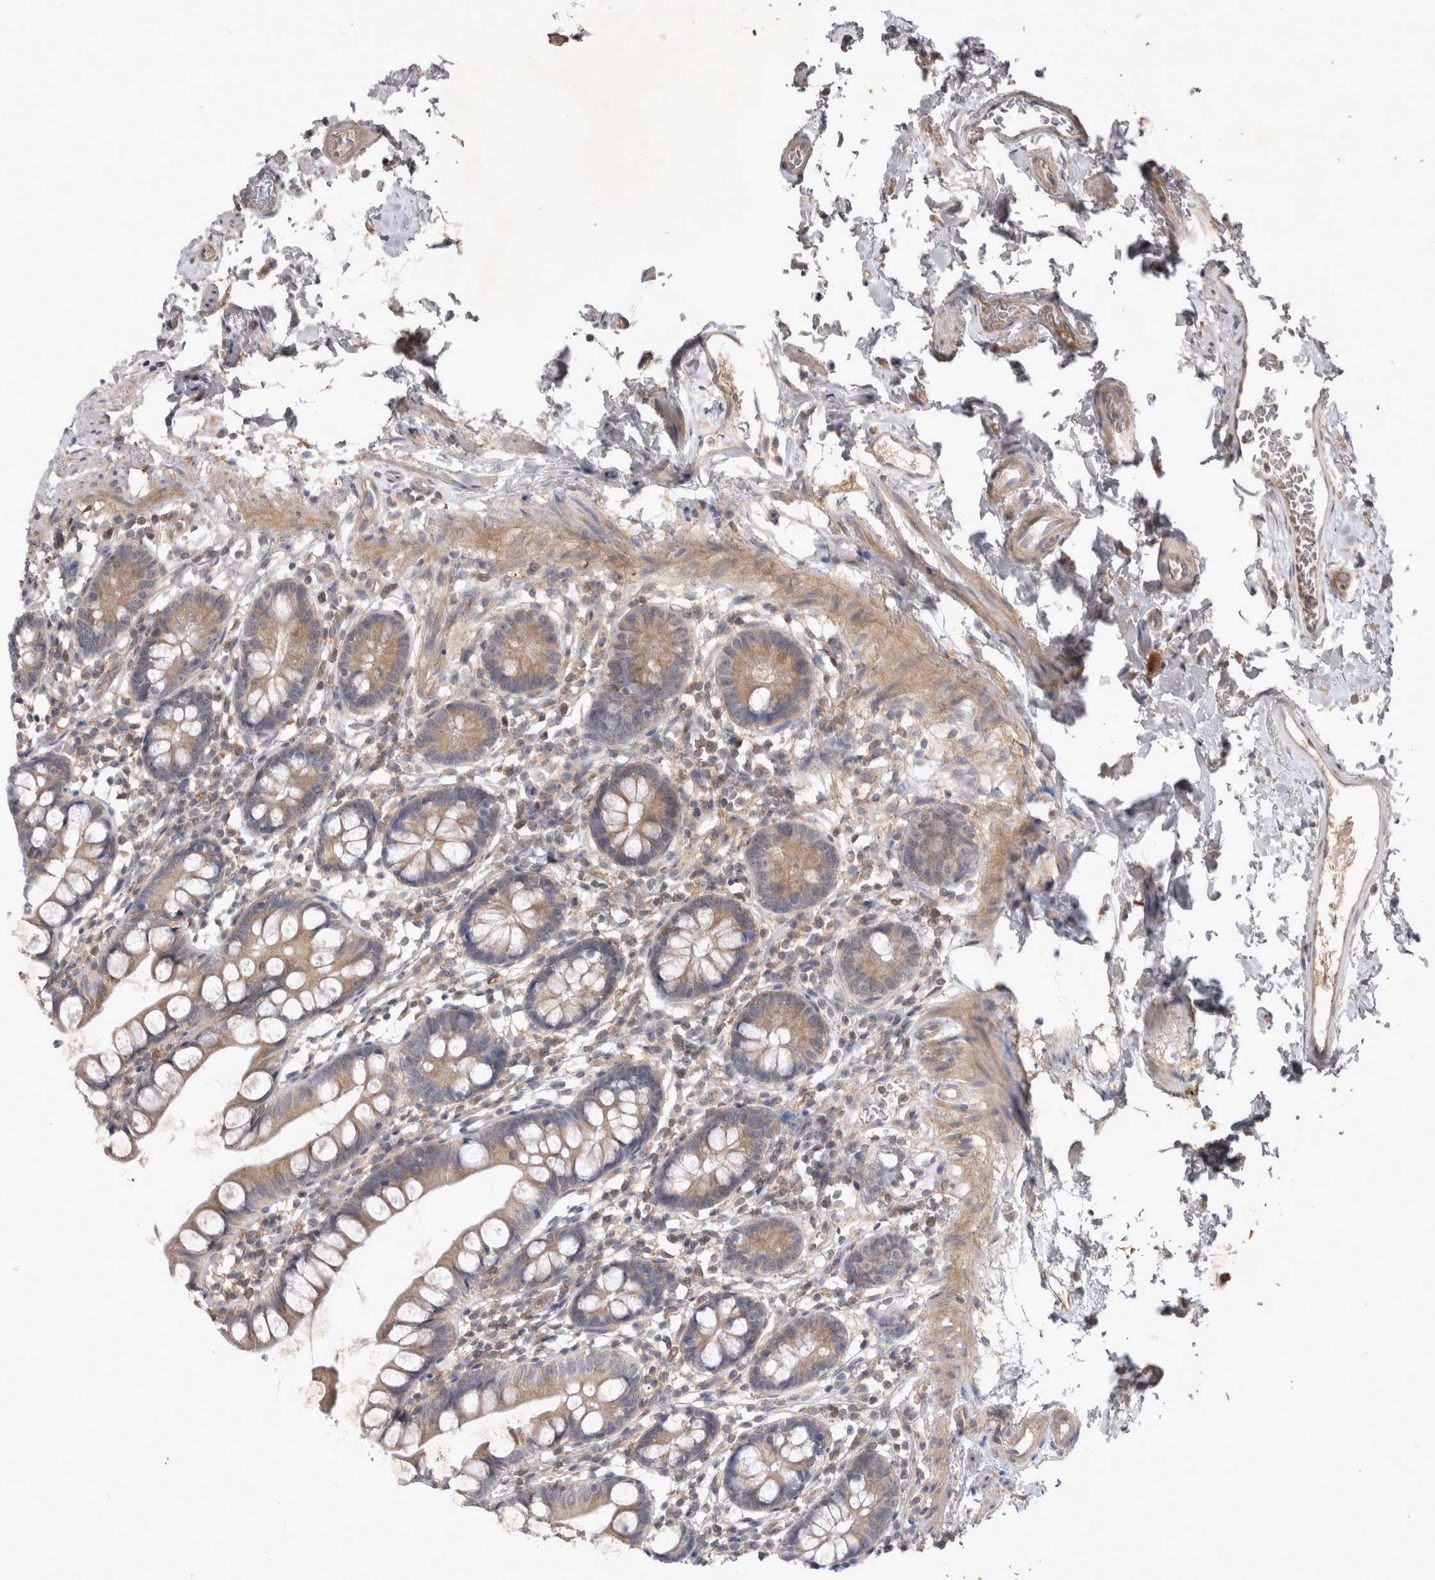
{"staining": {"intensity": "weak", "quantity": ">75%", "location": "cytoplasmic/membranous"}, "tissue": "small intestine", "cell_type": "Glandular cells", "image_type": "normal", "snomed": [{"axis": "morphology", "description": "Normal tissue, NOS"}, {"axis": "topography", "description": "Small intestine"}], "caption": "IHC histopathology image of normal small intestine stained for a protein (brown), which shows low levels of weak cytoplasmic/membranous staining in approximately >75% of glandular cells.", "gene": "SRD5A3", "patient": {"sex": "female", "age": 84}}